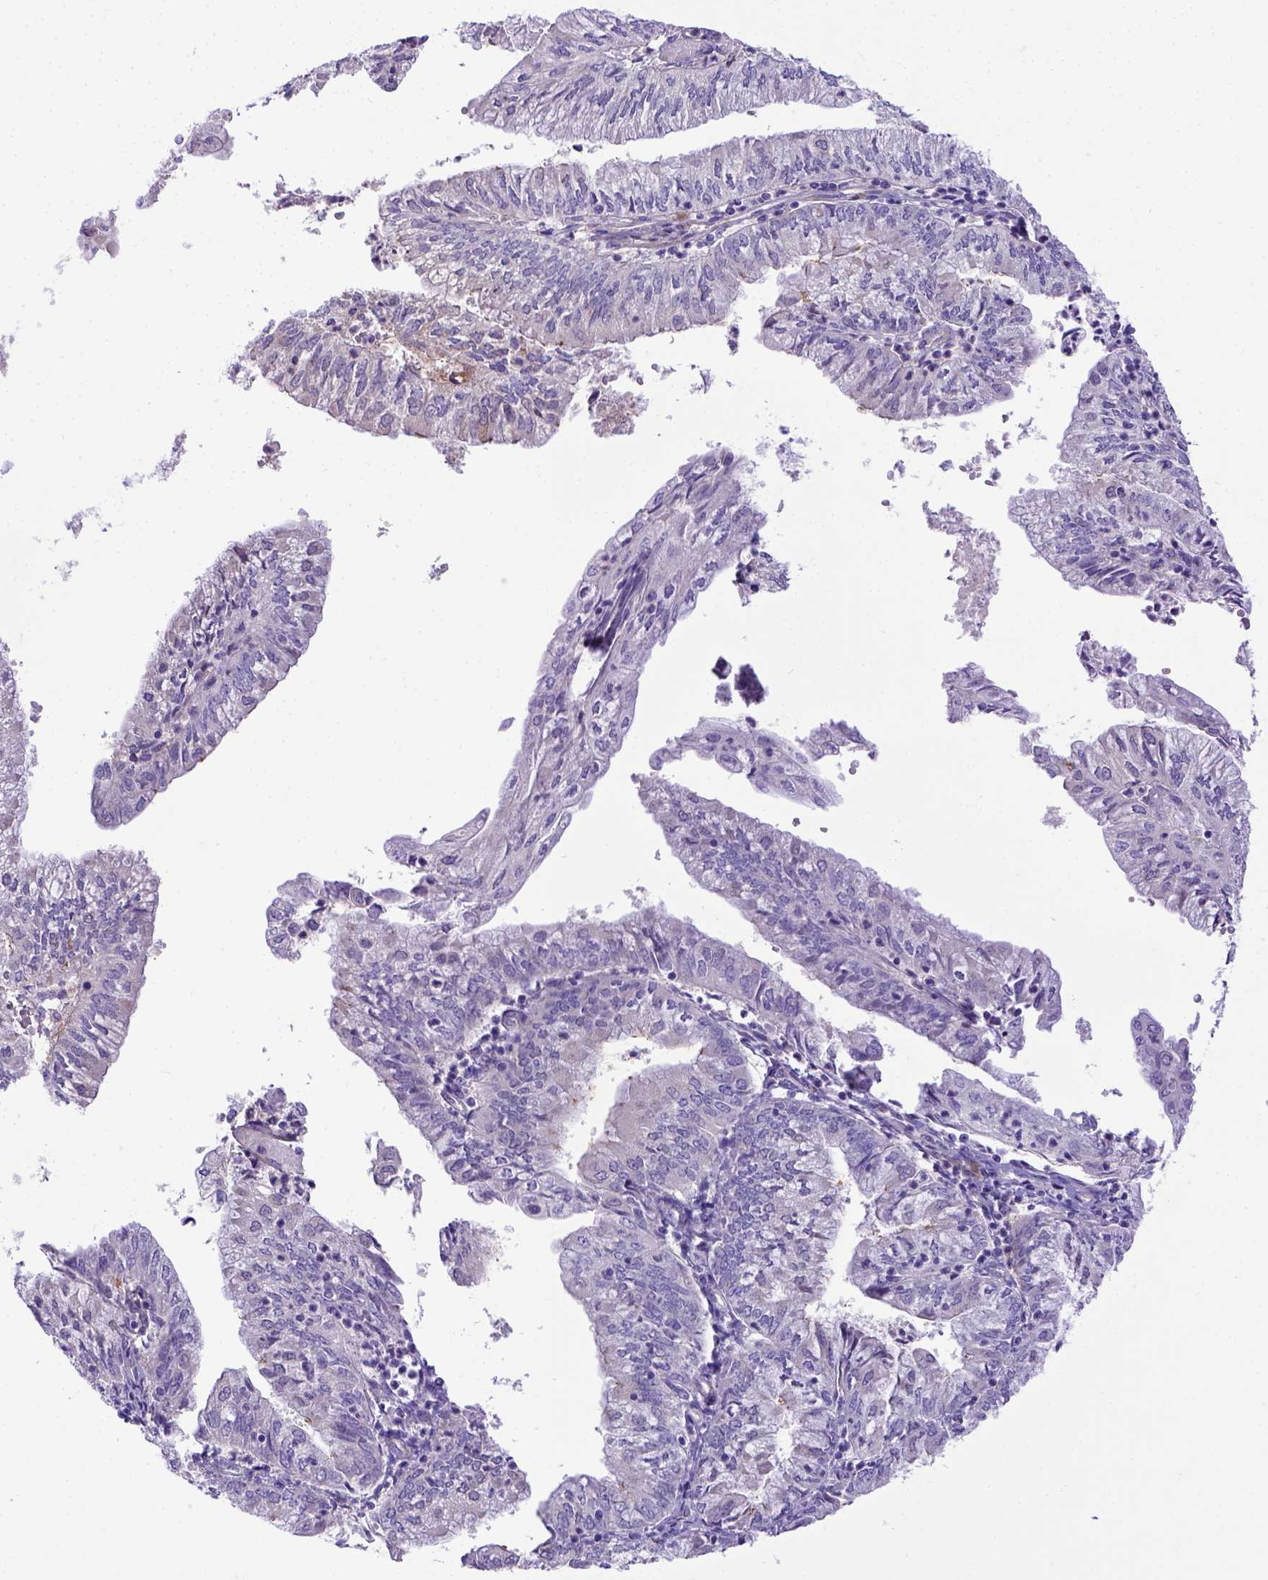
{"staining": {"intensity": "negative", "quantity": "none", "location": "none"}, "tissue": "endometrial cancer", "cell_type": "Tumor cells", "image_type": "cancer", "snomed": [{"axis": "morphology", "description": "Adenocarcinoma, NOS"}, {"axis": "topography", "description": "Endometrium"}], "caption": "High magnification brightfield microscopy of endometrial cancer stained with DAB (brown) and counterstained with hematoxylin (blue): tumor cells show no significant positivity.", "gene": "CFAP300", "patient": {"sex": "female", "age": 55}}